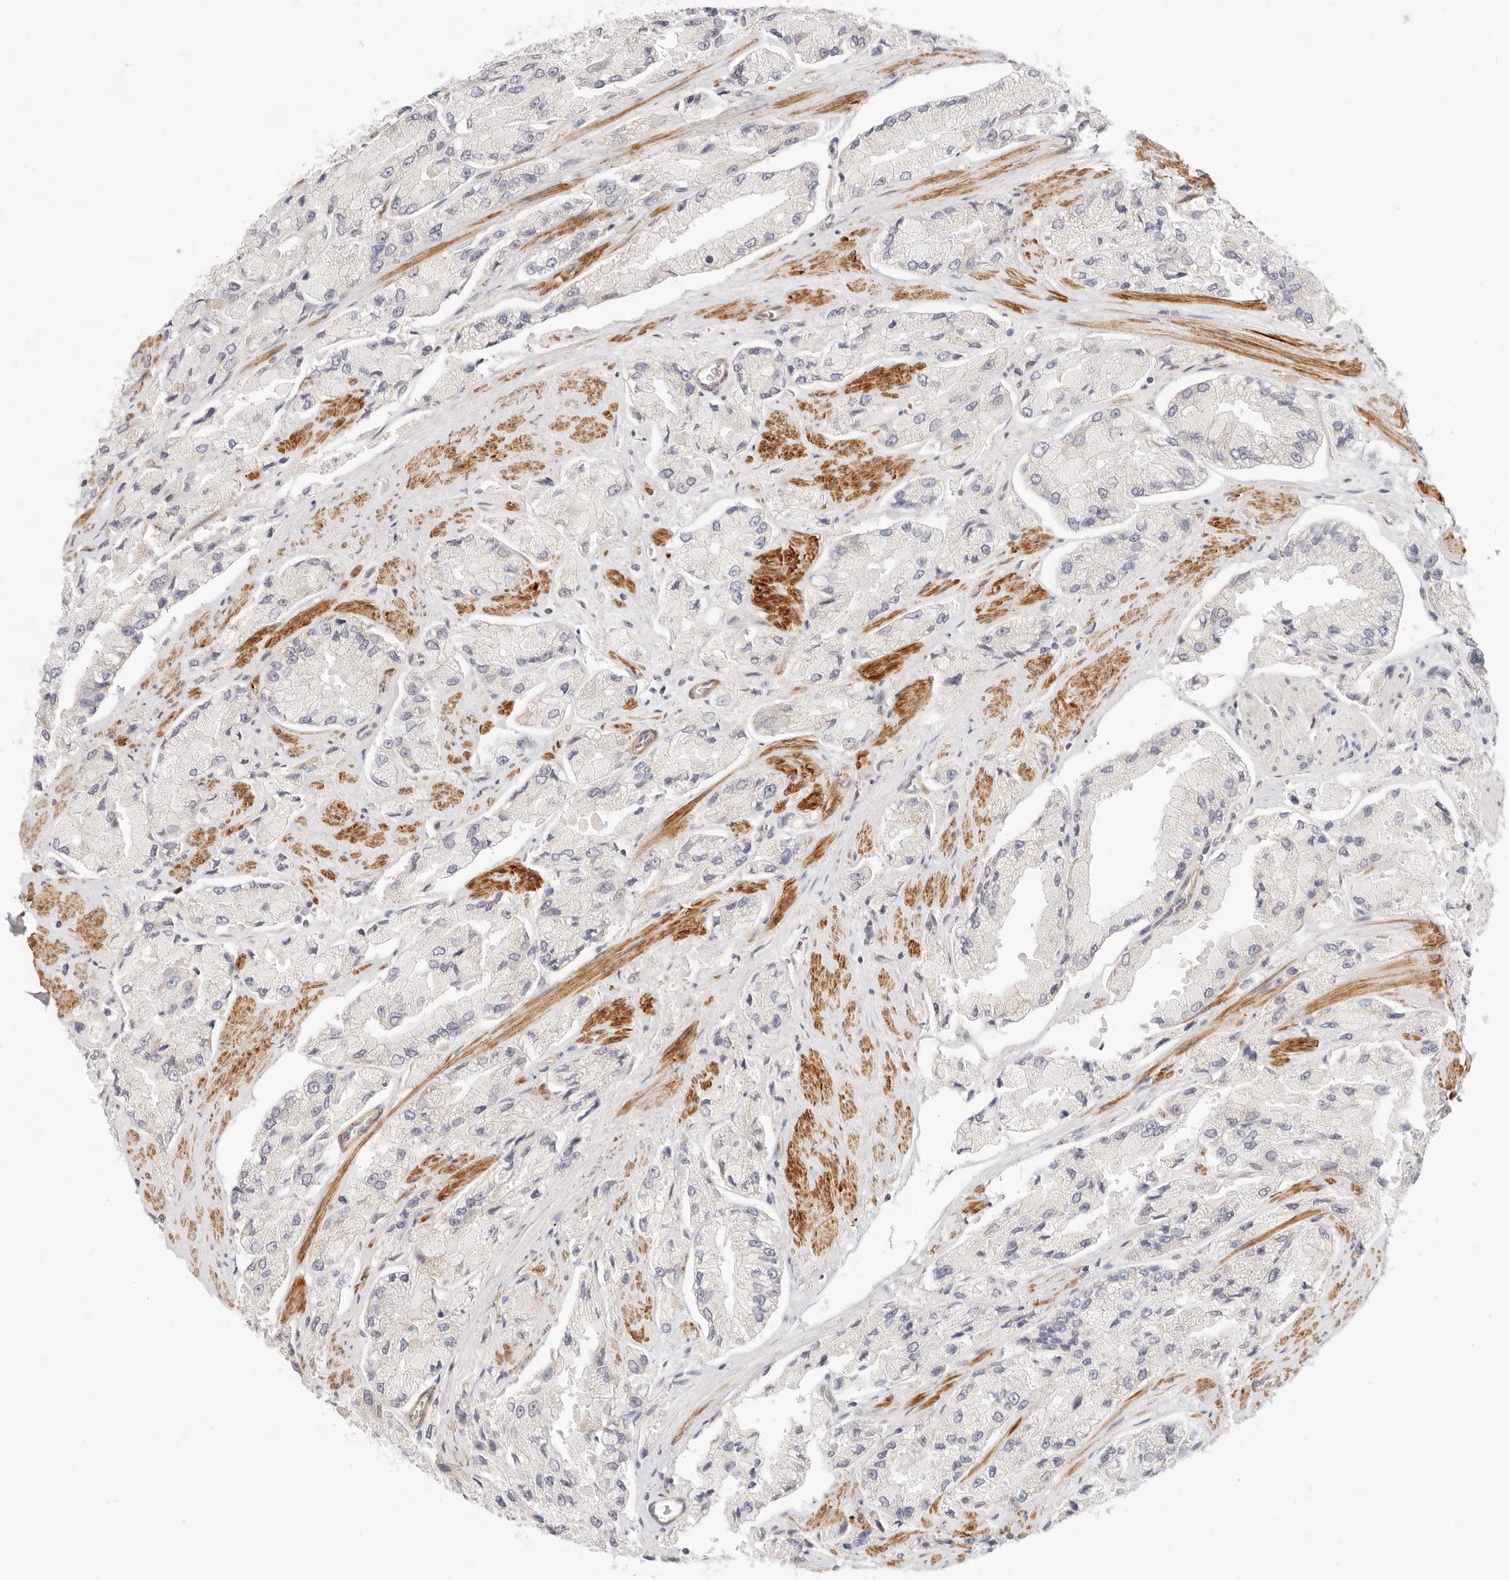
{"staining": {"intensity": "negative", "quantity": "none", "location": "none"}, "tissue": "prostate cancer", "cell_type": "Tumor cells", "image_type": "cancer", "snomed": [{"axis": "morphology", "description": "Adenocarcinoma, High grade"}, {"axis": "topography", "description": "Prostate"}], "caption": "High power microscopy image of an immunohistochemistry (IHC) image of prostate cancer (adenocarcinoma (high-grade)), revealing no significant staining in tumor cells.", "gene": "UBXN10", "patient": {"sex": "male", "age": 58}}